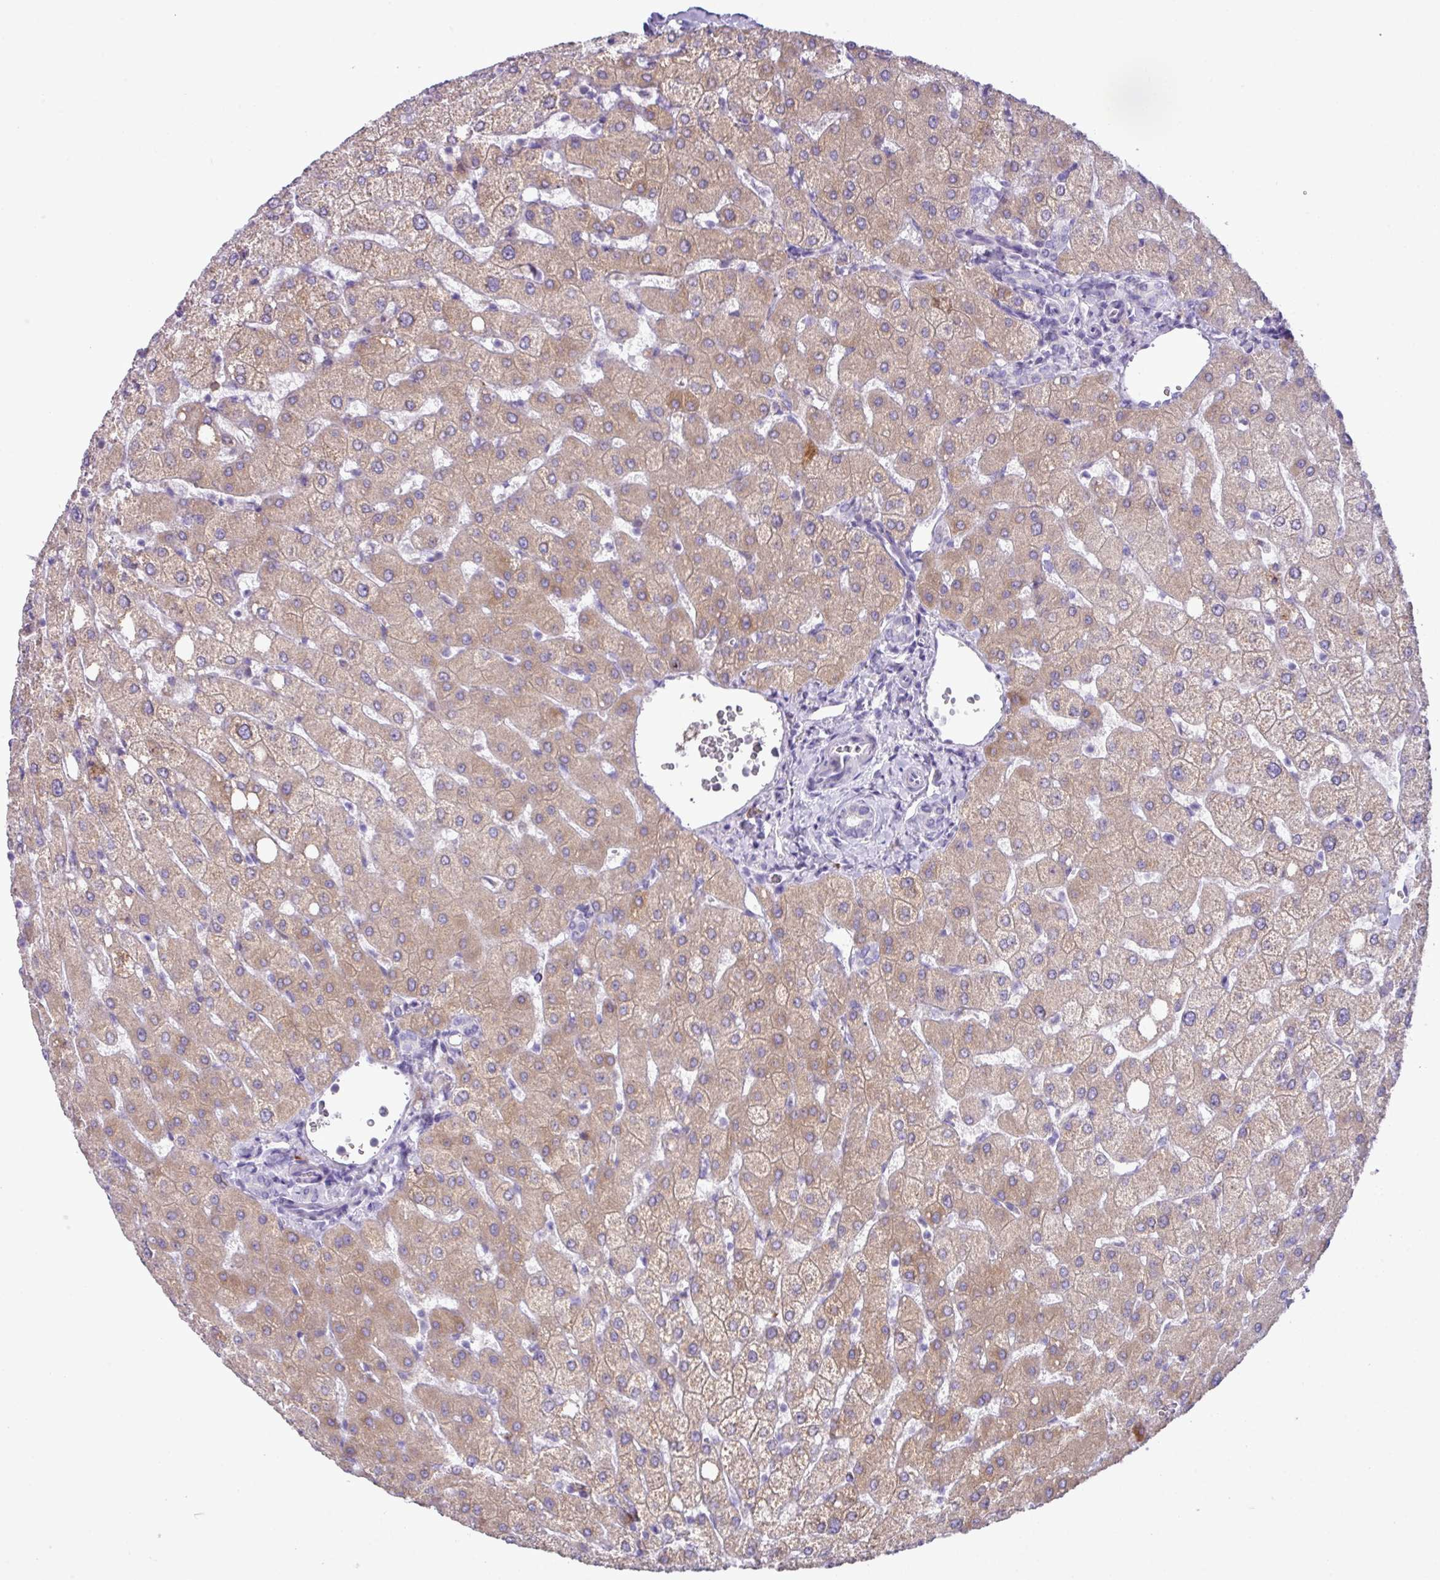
{"staining": {"intensity": "negative", "quantity": "none", "location": "none"}, "tissue": "liver", "cell_type": "Cholangiocytes", "image_type": "normal", "snomed": [{"axis": "morphology", "description": "Normal tissue, NOS"}, {"axis": "topography", "description": "Liver"}], "caption": "Histopathology image shows no protein staining in cholangiocytes of unremarkable liver.", "gene": "RGS21", "patient": {"sex": "female", "age": 54}}